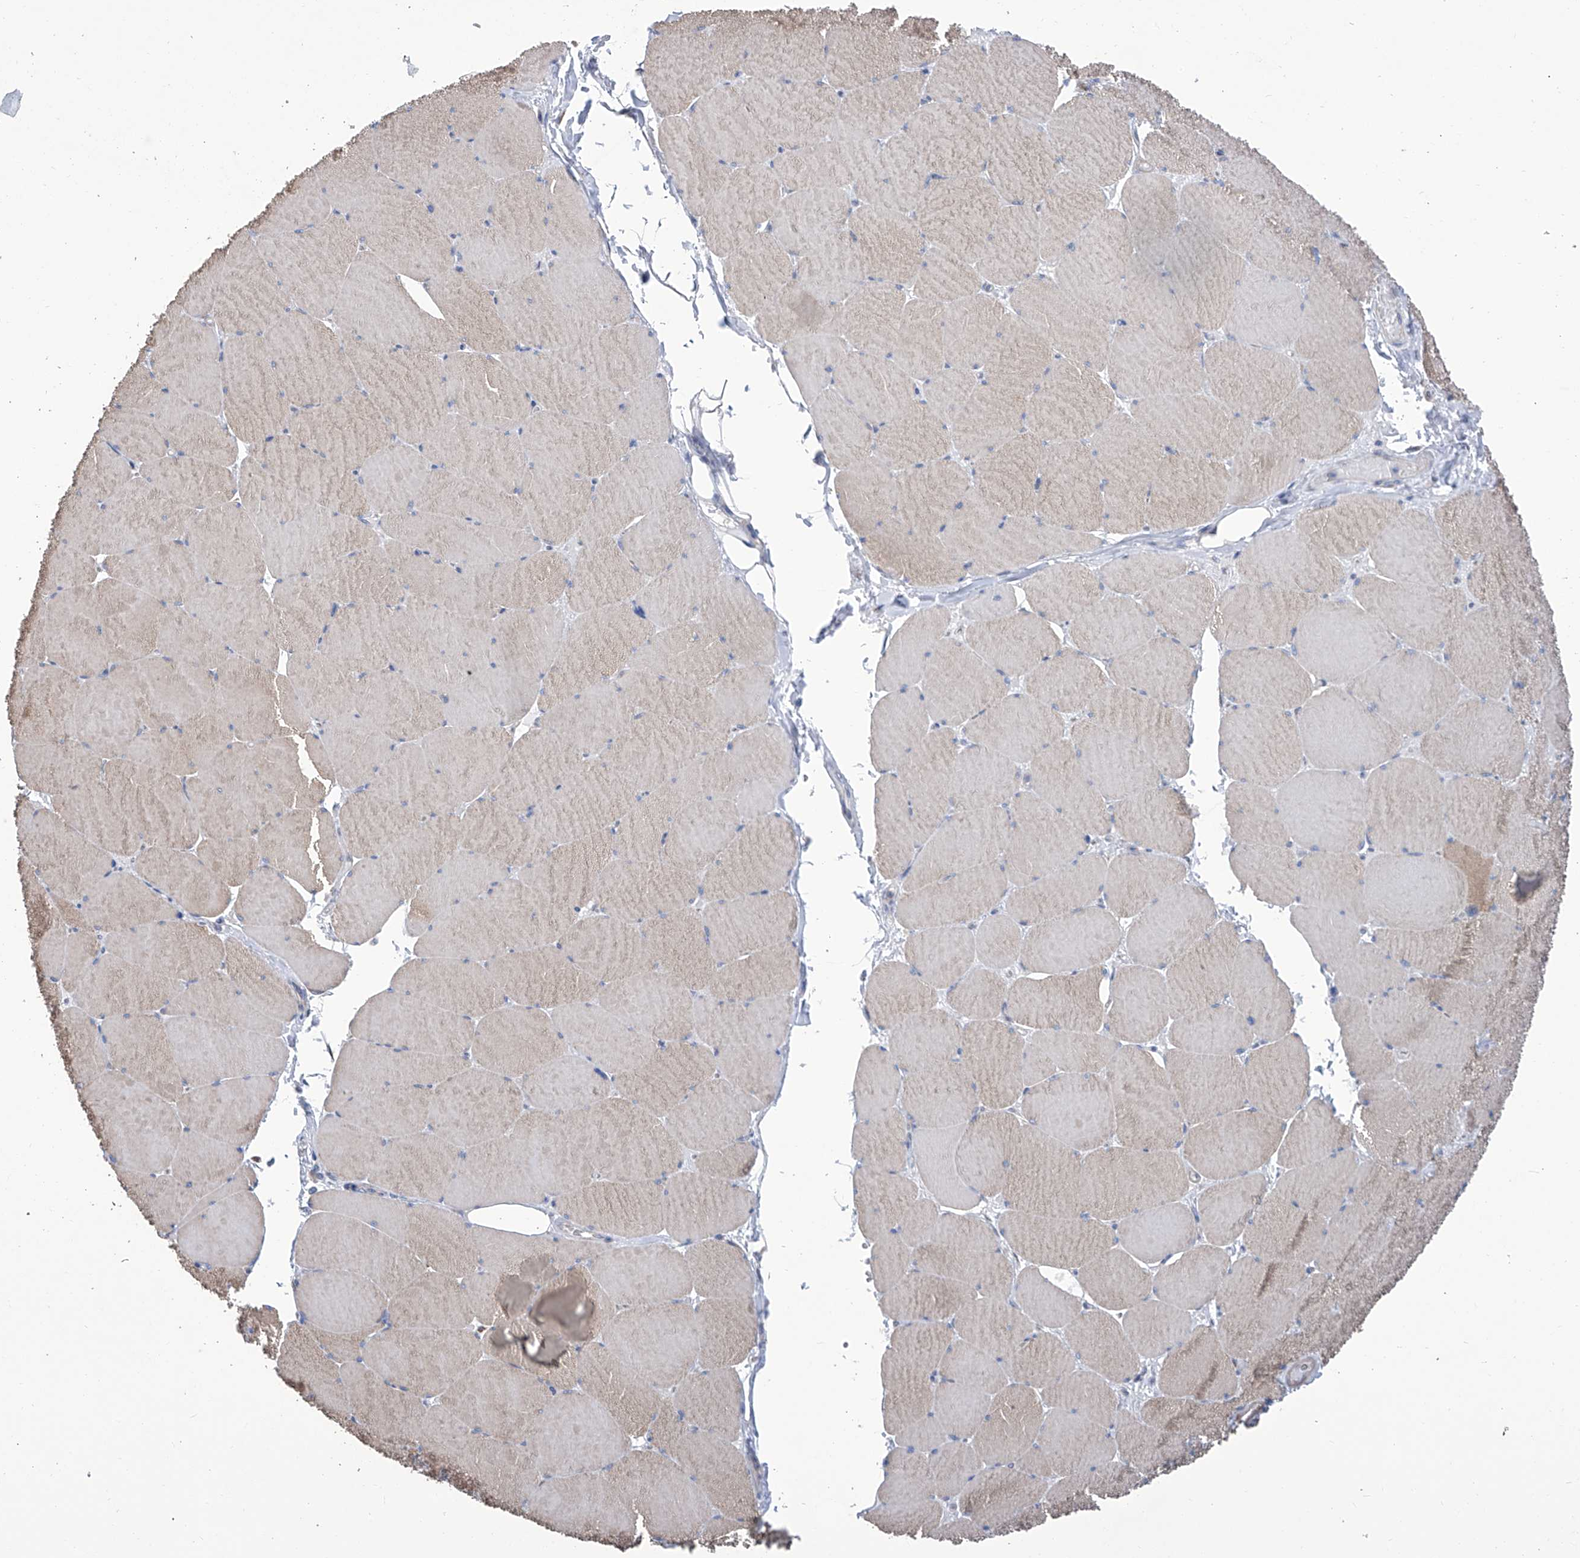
{"staining": {"intensity": "moderate", "quantity": "<25%", "location": "cytoplasmic/membranous"}, "tissue": "skeletal muscle", "cell_type": "Myocytes", "image_type": "normal", "snomed": [{"axis": "morphology", "description": "Normal tissue, NOS"}, {"axis": "topography", "description": "Skeletal muscle"}, {"axis": "topography", "description": "Head-Neck"}], "caption": "About <25% of myocytes in benign skeletal muscle demonstrate moderate cytoplasmic/membranous protein expression as visualized by brown immunohistochemical staining.", "gene": "SMS", "patient": {"sex": "male", "age": 66}}